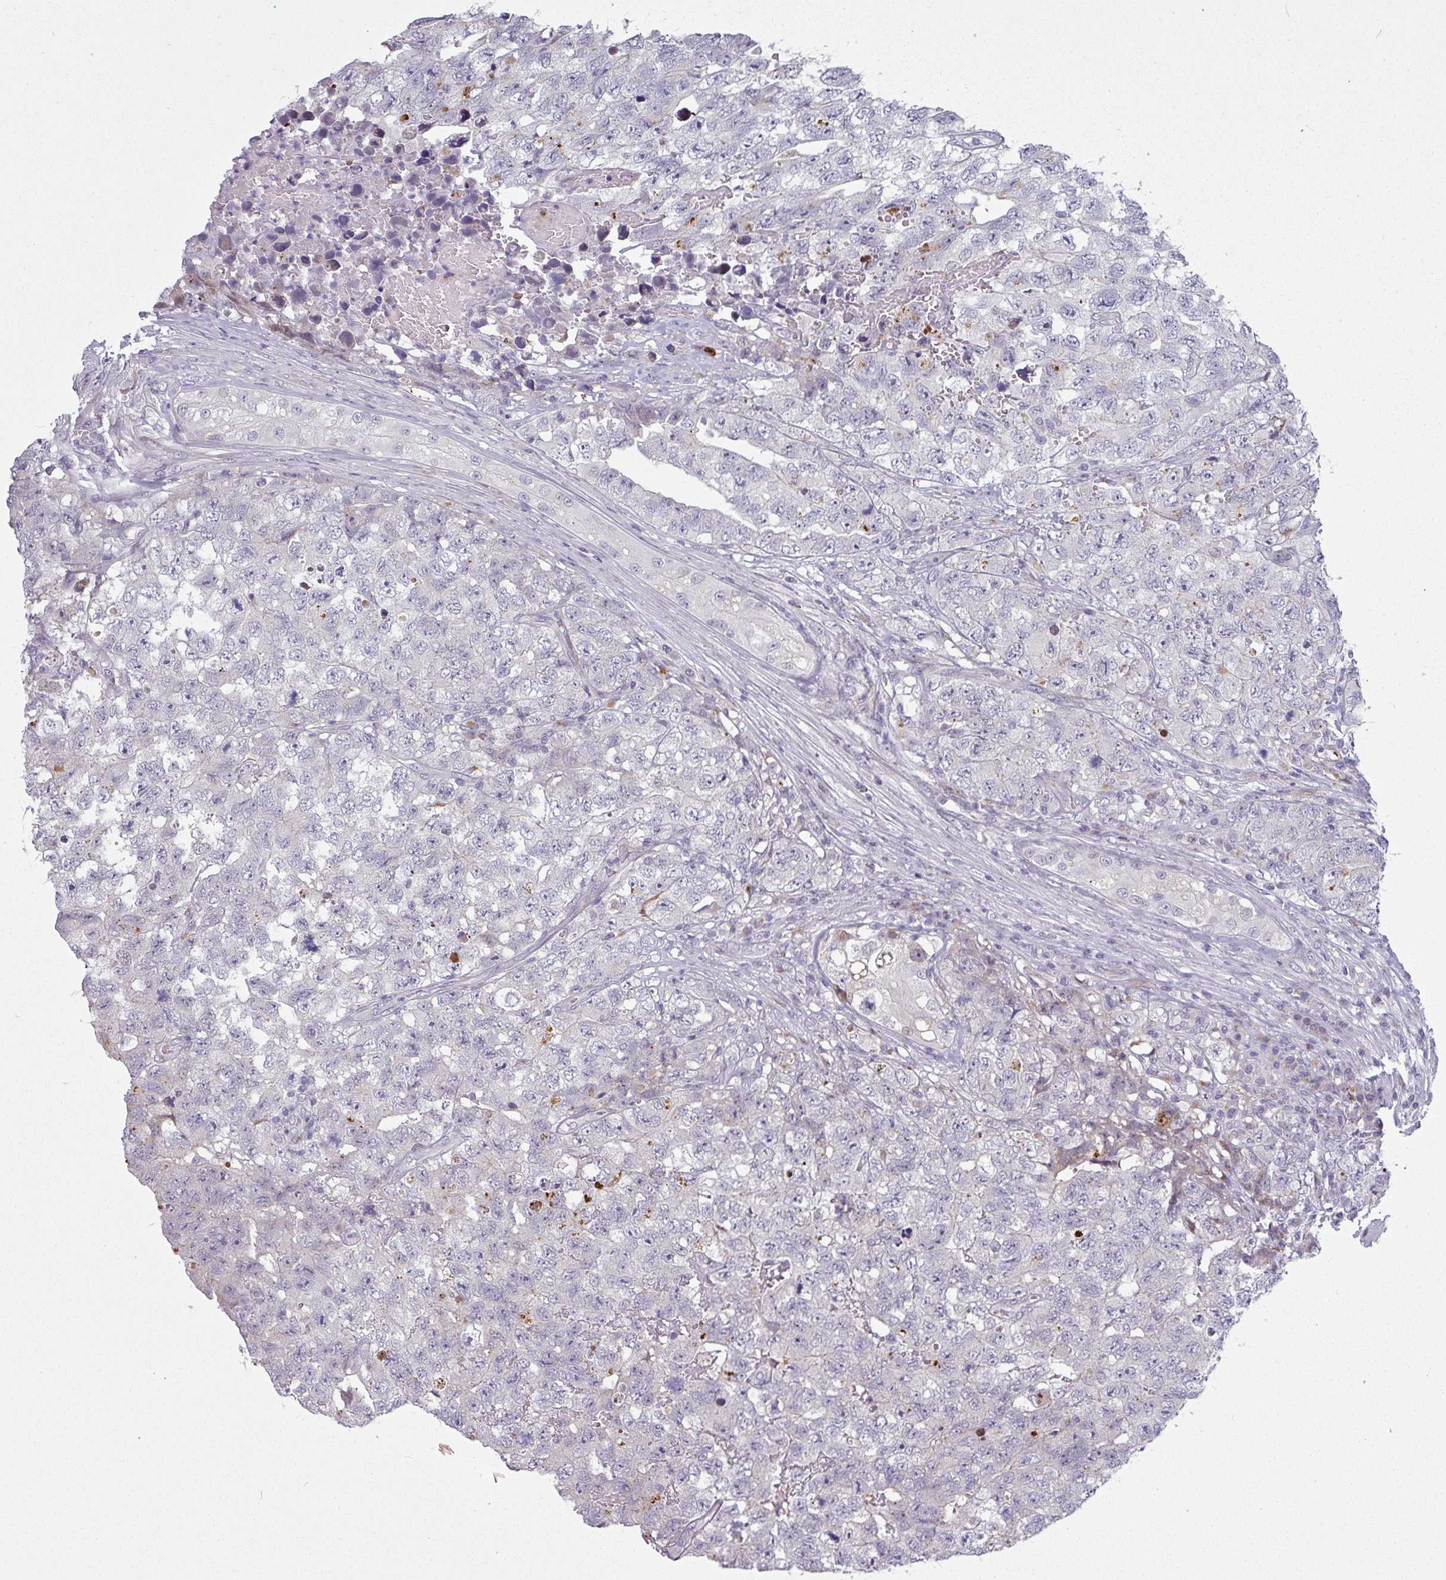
{"staining": {"intensity": "negative", "quantity": "none", "location": "none"}, "tissue": "testis cancer", "cell_type": "Tumor cells", "image_type": "cancer", "snomed": [{"axis": "morphology", "description": "Carcinoma, Embryonal, NOS"}, {"axis": "topography", "description": "Testis"}], "caption": "Immunohistochemistry (IHC) image of neoplastic tissue: human testis cancer (embryonal carcinoma) stained with DAB displays no significant protein expression in tumor cells.", "gene": "C2orf16", "patient": {"sex": "male", "age": 31}}